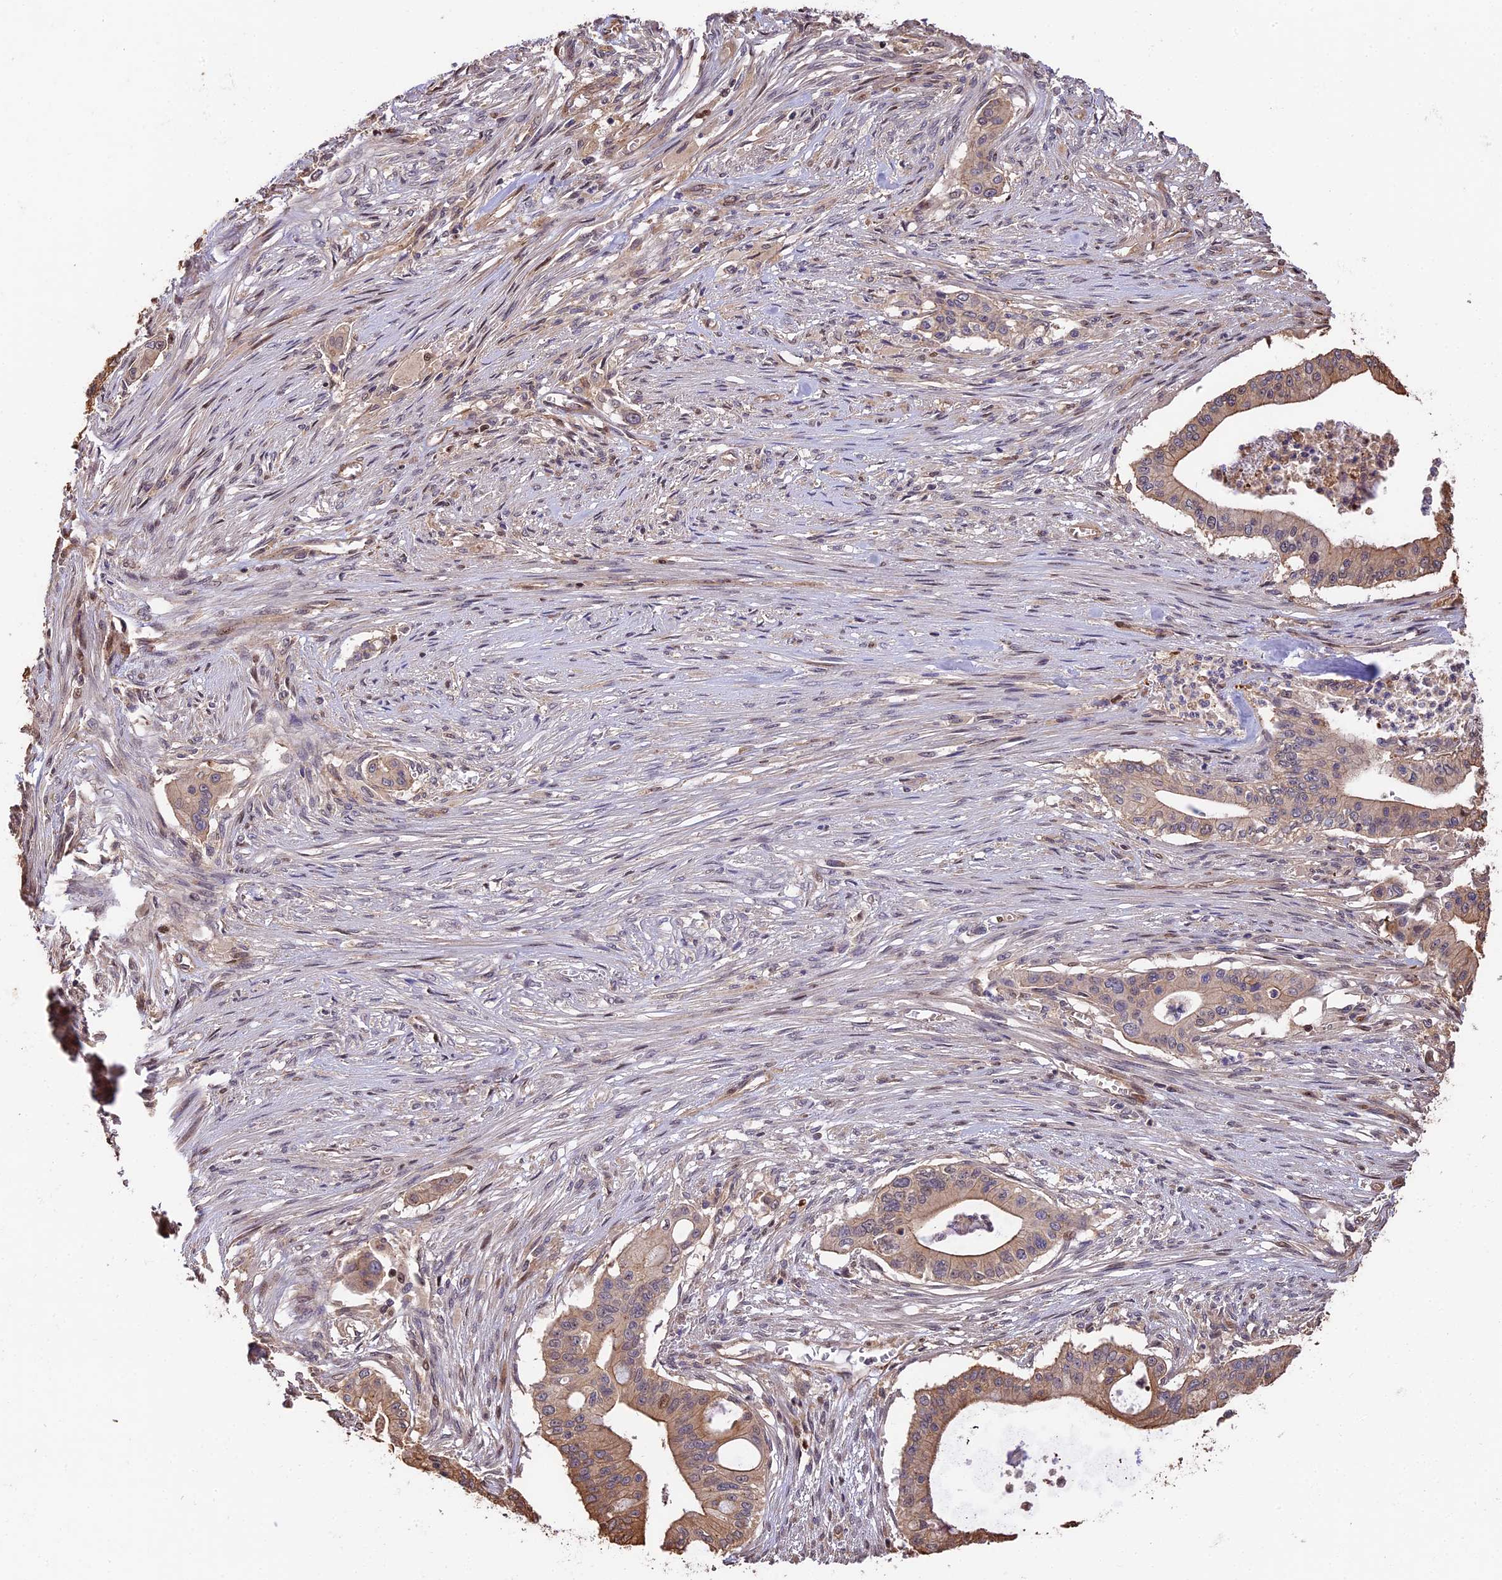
{"staining": {"intensity": "moderate", "quantity": ">75%", "location": "cytoplasmic/membranous"}, "tissue": "pancreatic cancer", "cell_type": "Tumor cells", "image_type": "cancer", "snomed": [{"axis": "morphology", "description": "Adenocarcinoma, NOS"}, {"axis": "topography", "description": "Pancreas"}], "caption": "Protein staining shows moderate cytoplasmic/membranous expression in approximately >75% of tumor cells in adenocarcinoma (pancreatic).", "gene": "PPP1R37", "patient": {"sex": "male", "age": 46}}